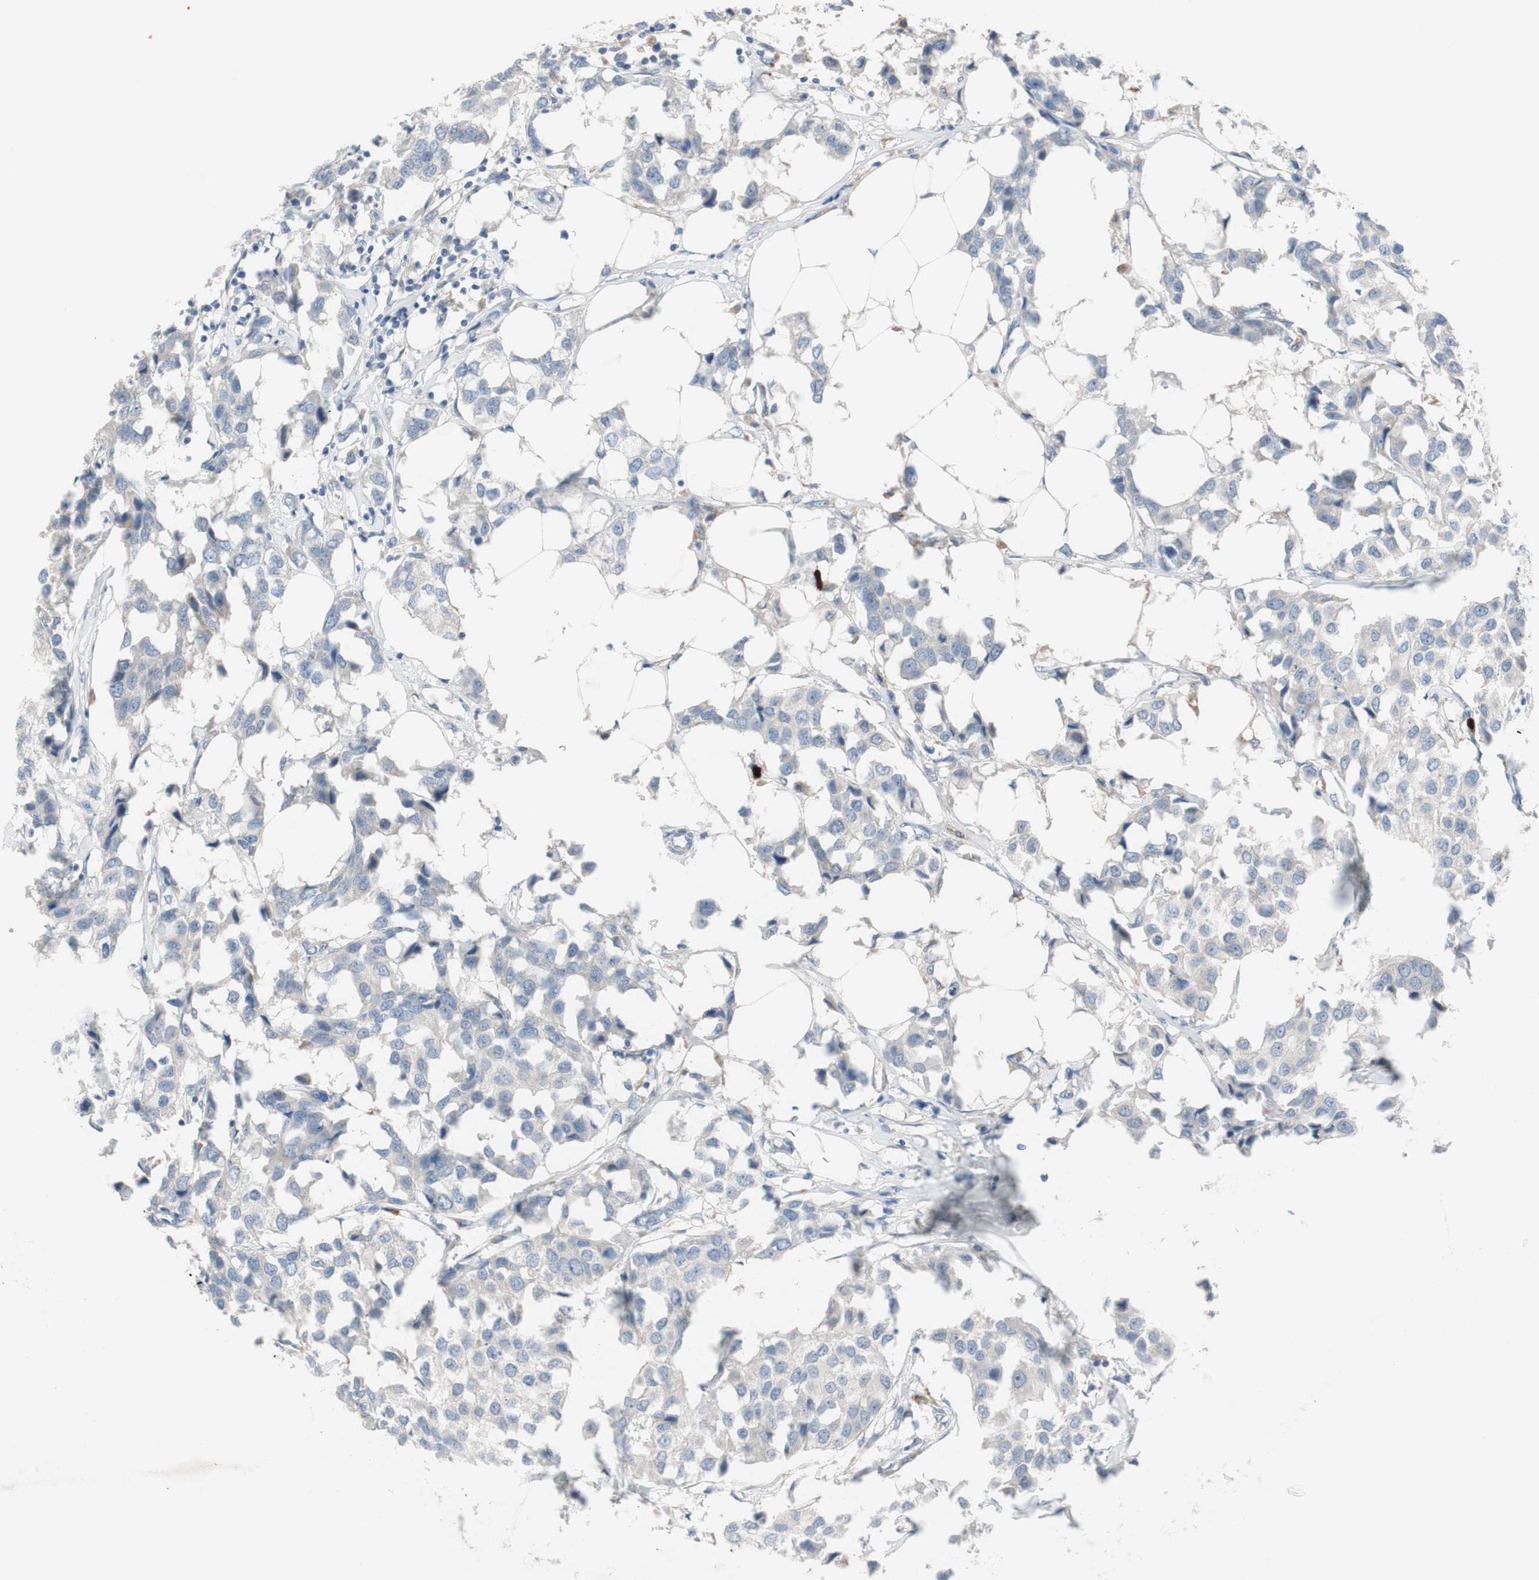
{"staining": {"intensity": "negative", "quantity": "none", "location": "none"}, "tissue": "breast cancer", "cell_type": "Tumor cells", "image_type": "cancer", "snomed": [{"axis": "morphology", "description": "Duct carcinoma"}, {"axis": "topography", "description": "Breast"}], "caption": "The micrograph displays no staining of tumor cells in breast cancer.", "gene": "CLEC4D", "patient": {"sex": "female", "age": 80}}